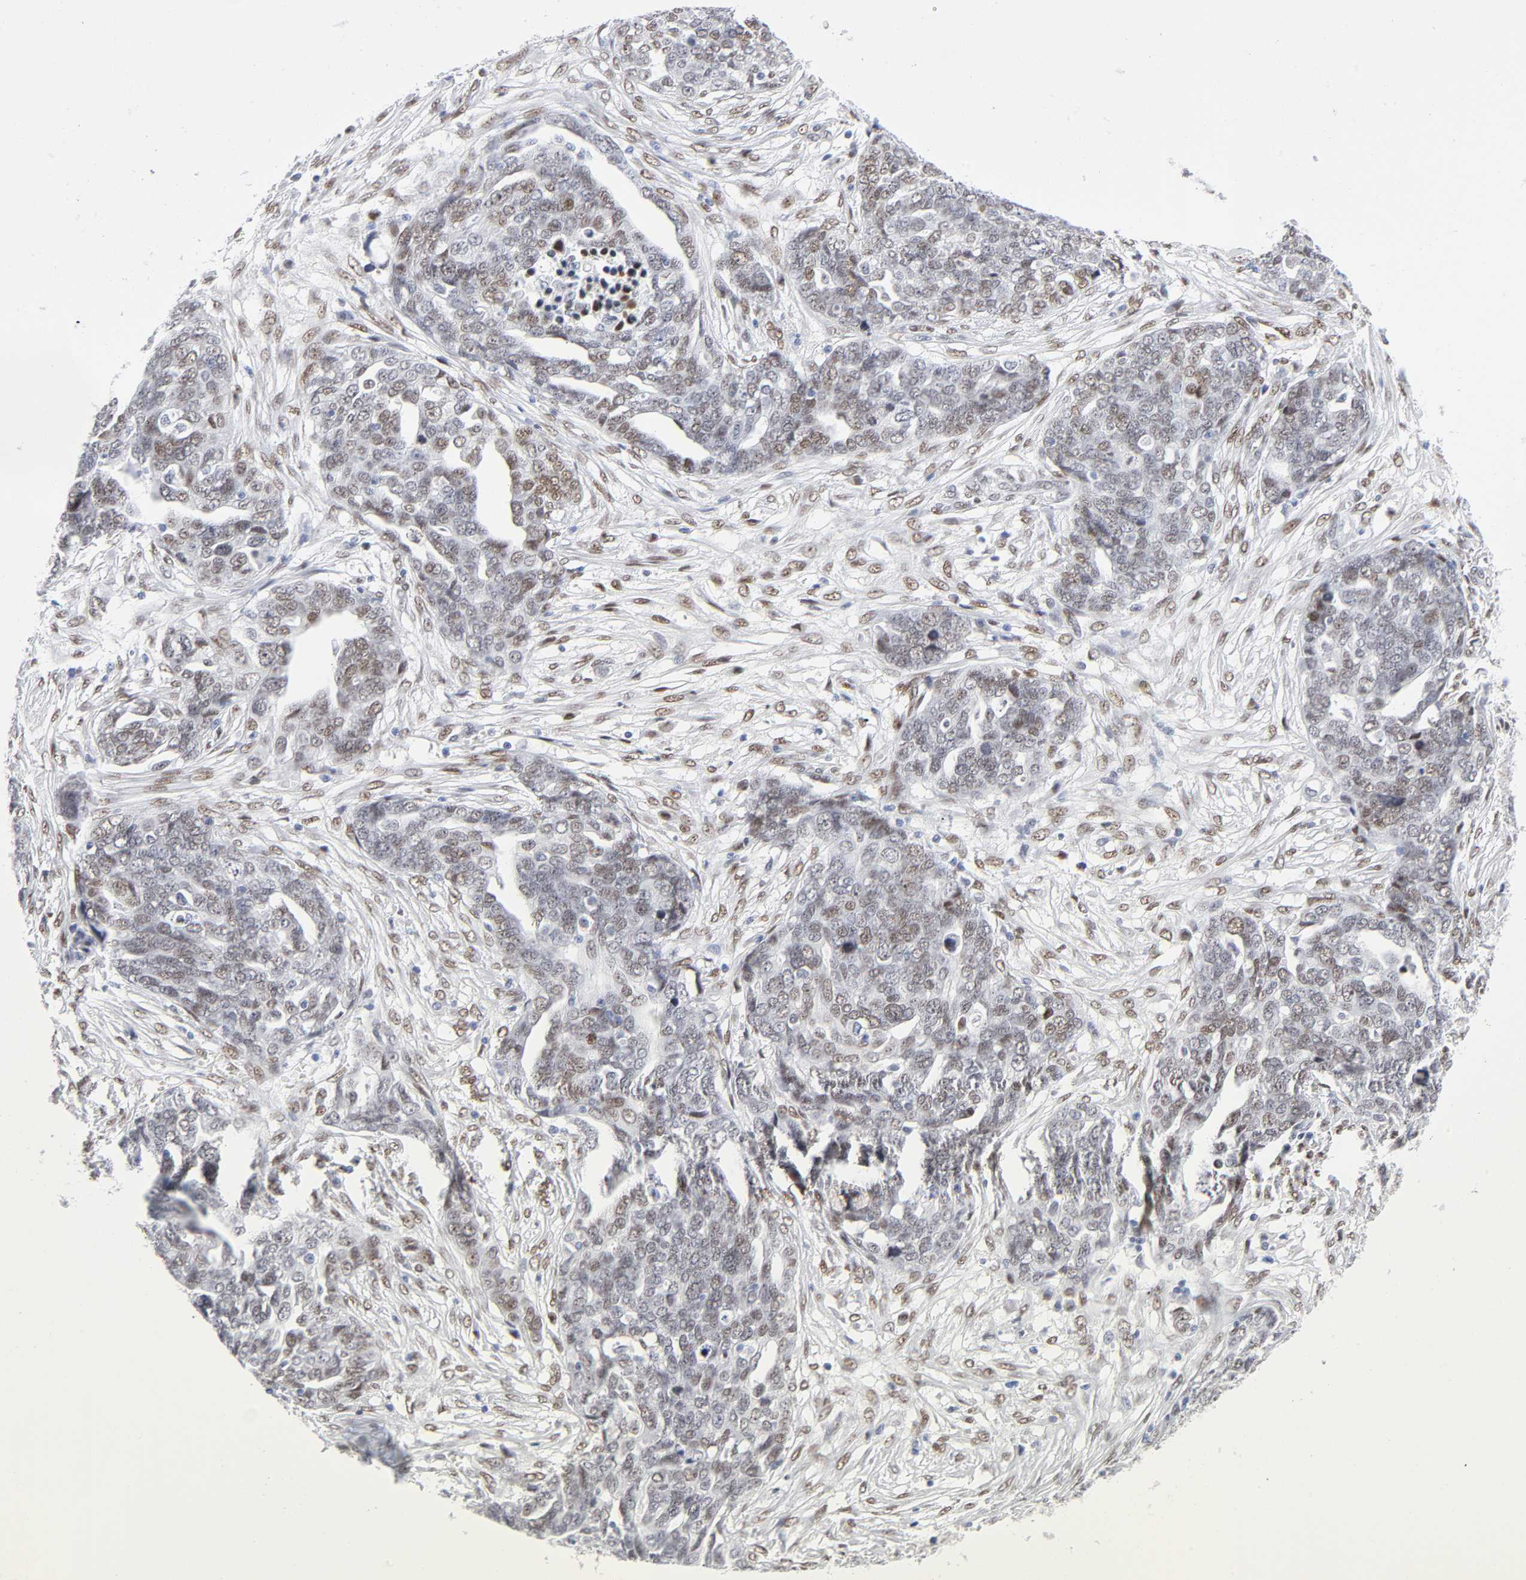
{"staining": {"intensity": "moderate", "quantity": ">75%", "location": "nuclear"}, "tissue": "ovarian cancer", "cell_type": "Tumor cells", "image_type": "cancer", "snomed": [{"axis": "morphology", "description": "Normal tissue, NOS"}, {"axis": "morphology", "description": "Cystadenocarcinoma, serous, NOS"}, {"axis": "topography", "description": "Fallopian tube"}, {"axis": "topography", "description": "Ovary"}], "caption": "DAB (3,3'-diaminobenzidine) immunohistochemical staining of human serous cystadenocarcinoma (ovarian) demonstrates moderate nuclear protein staining in approximately >75% of tumor cells. (DAB (3,3'-diaminobenzidine) IHC with brightfield microscopy, high magnification).", "gene": "NFIC", "patient": {"sex": "female", "age": 56}}